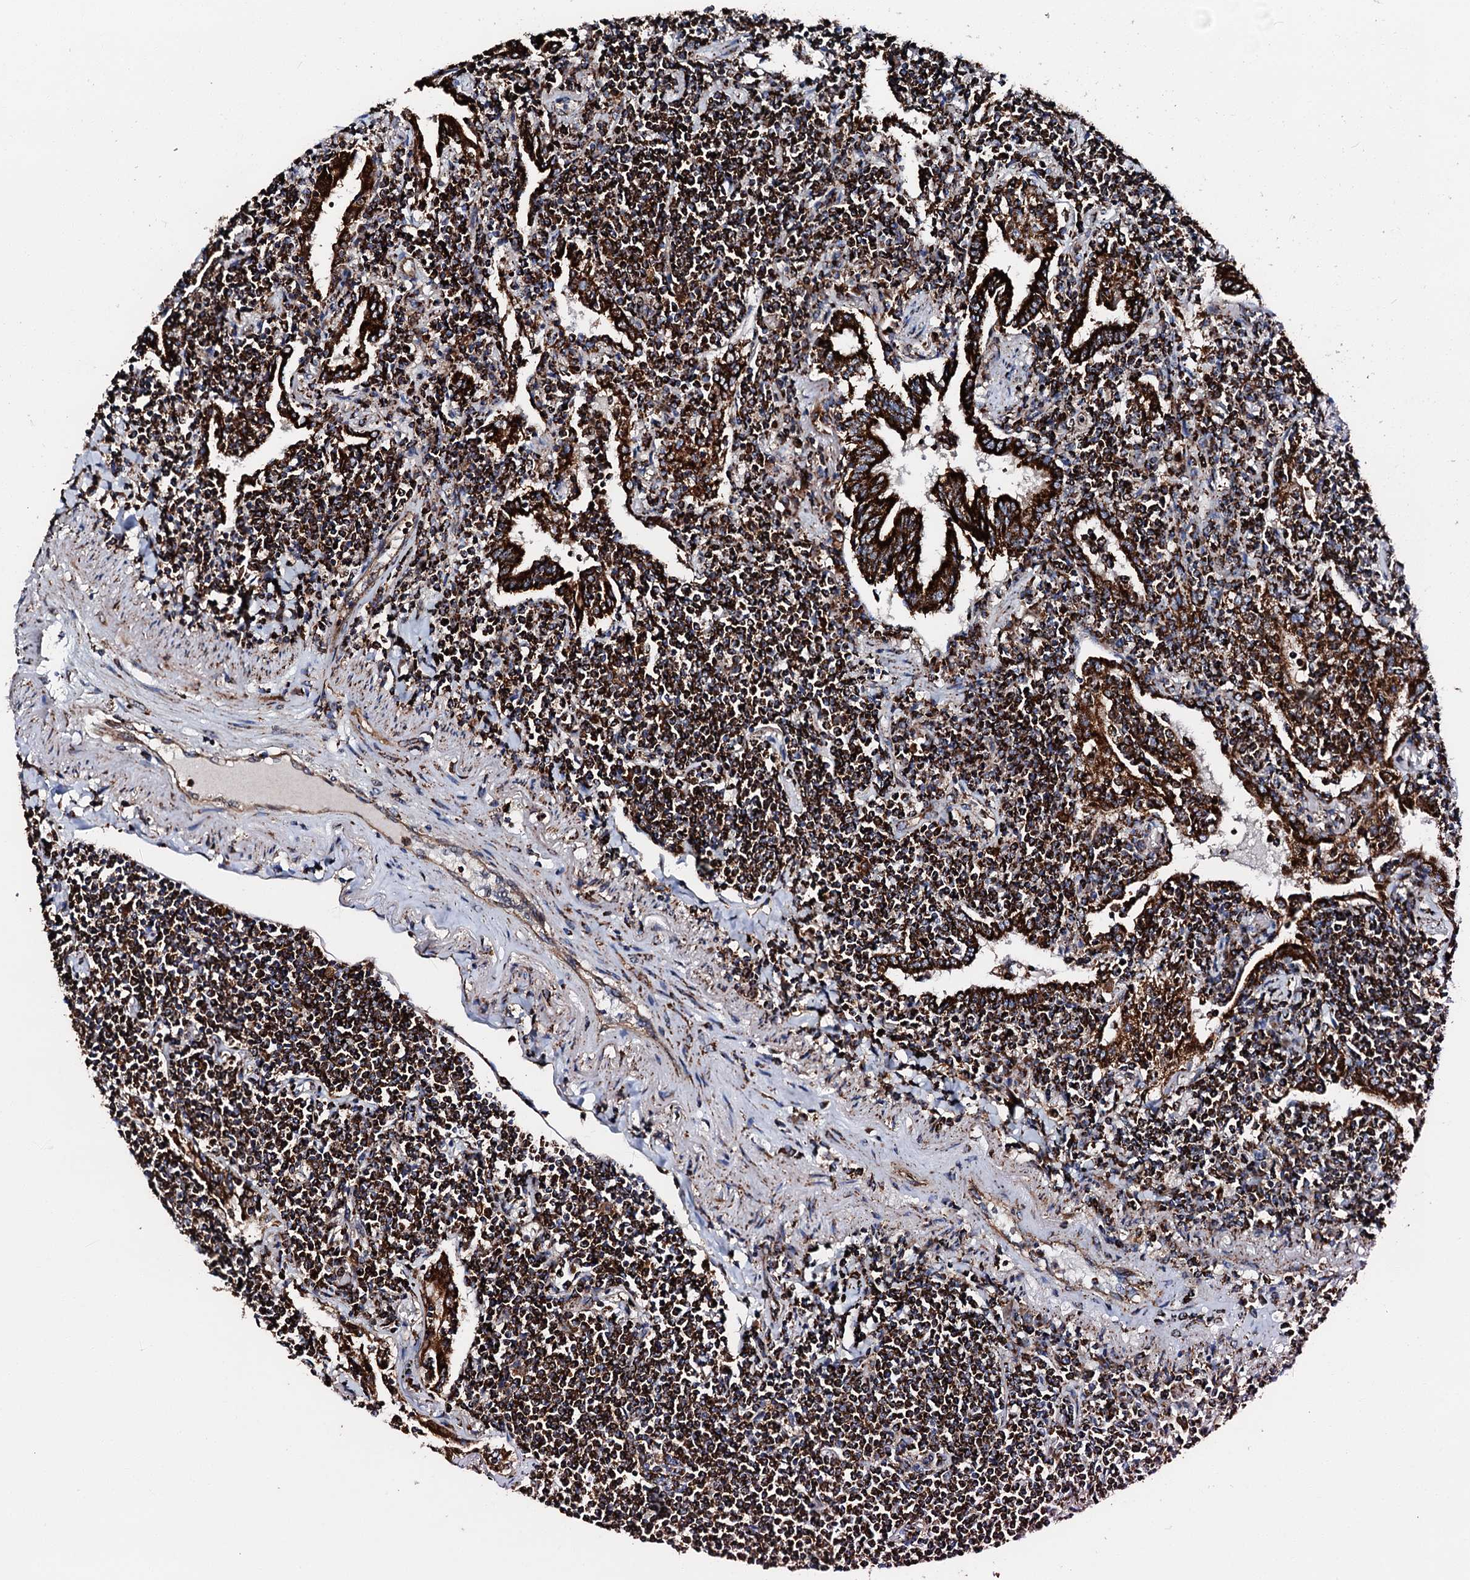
{"staining": {"intensity": "strong", "quantity": ">75%", "location": "cytoplasmic/membranous"}, "tissue": "lymphoma", "cell_type": "Tumor cells", "image_type": "cancer", "snomed": [{"axis": "morphology", "description": "Malignant lymphoma, non-Hodgkin's type, Low grade"}, {"axis": "topography", "description": "Lung"}], "caption": "Immunohistochemistry (IHC) (DAB) staining of malignant lymphoma, non-Hodgkin's type (low-grade) demonstrates strong cytoplasmic/membranous protein expression in about >75% of tumor cells.", "gene": "HADH", "patient": {"sex": "female", "age": 71}}